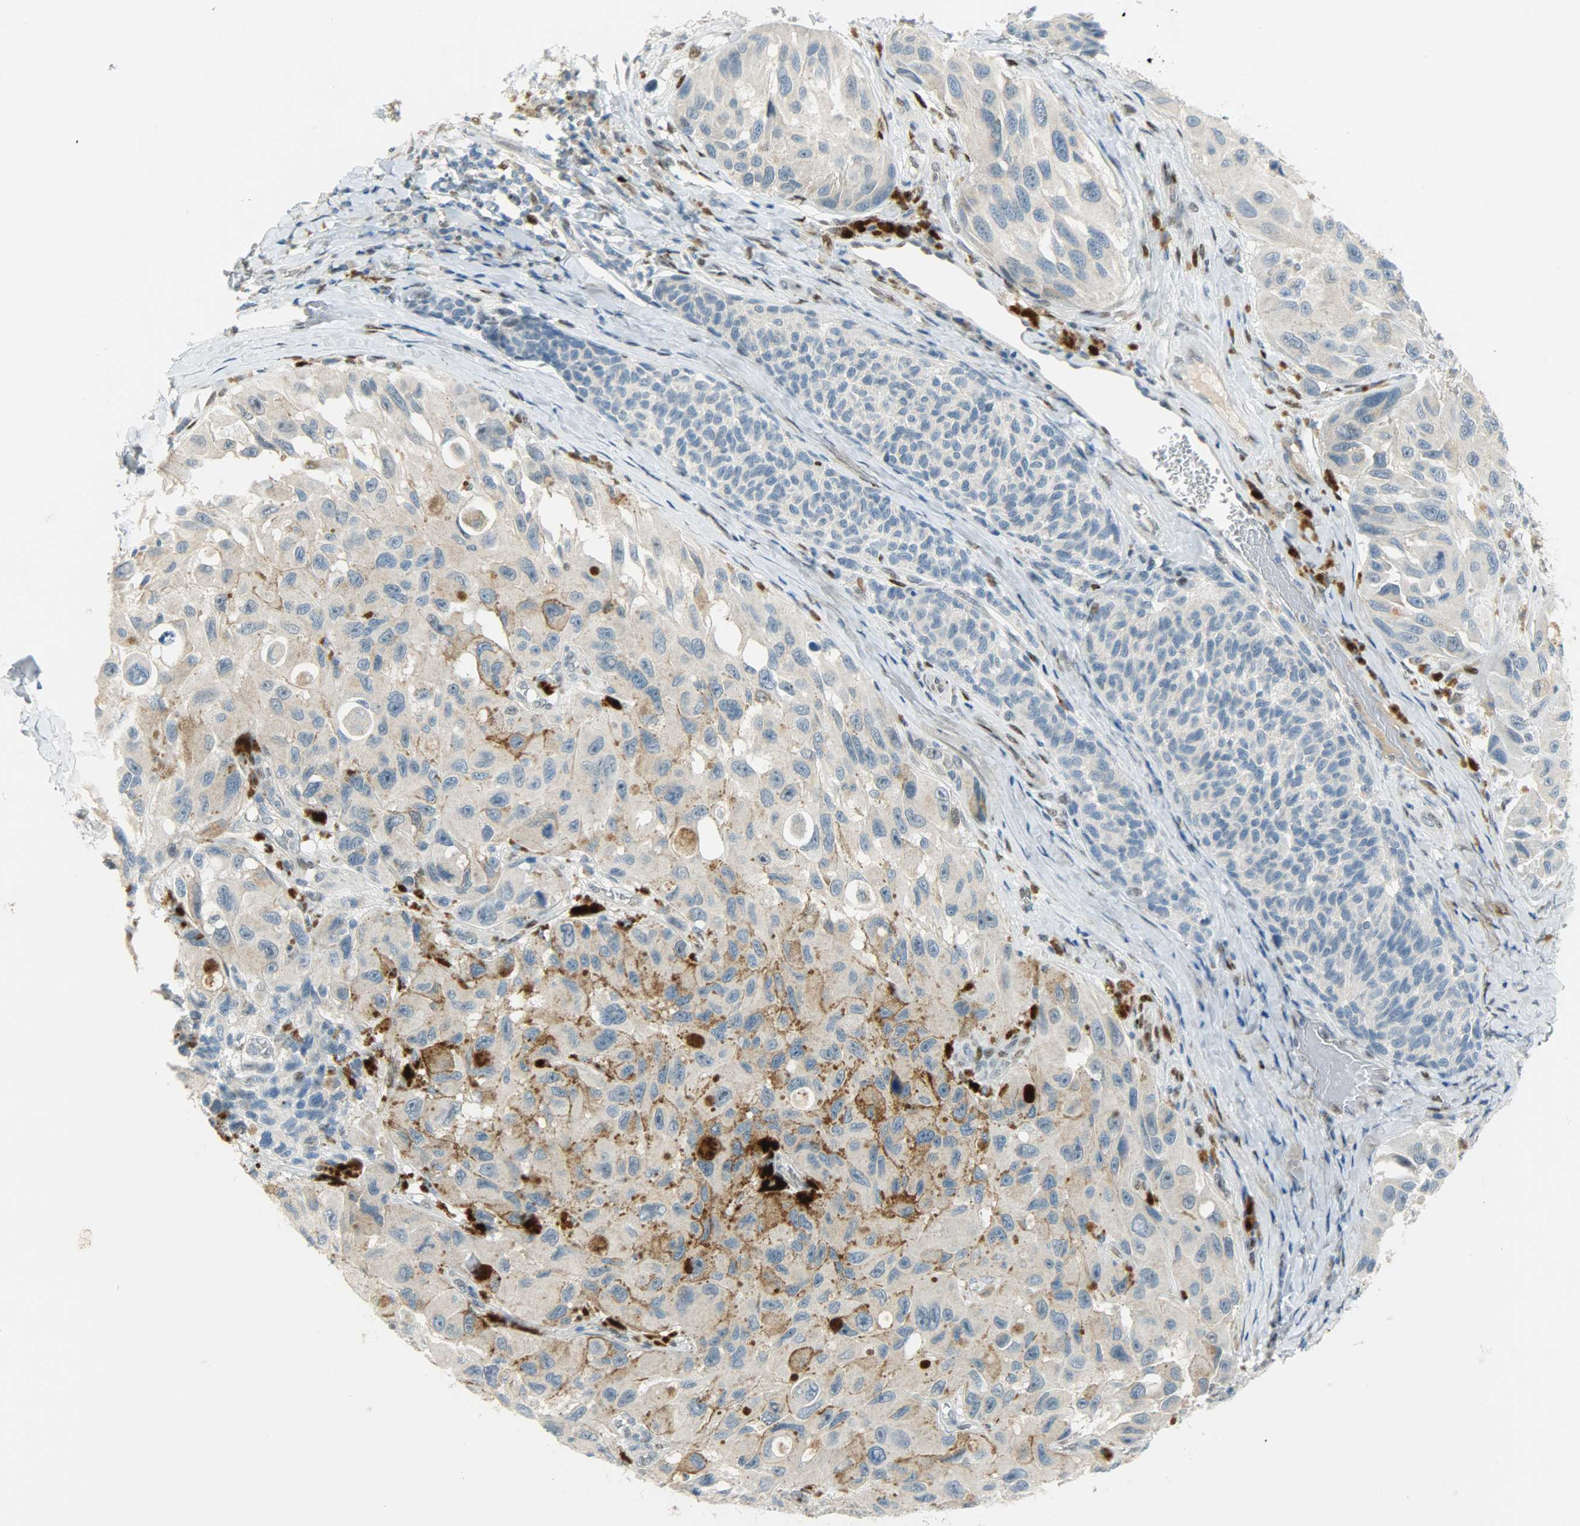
{"staining": {"intensity": "negative", "quantity": "none", "location": "none"}, "tissue": "melanoma", "cell_type": "Tumor cells", "image_type": "cancer", "snomed": [{"axis": "morphology", "description": "Malignant melanoma, NOS"}, {"axis": "topography", "description": "Skin"}], "caption": "There is no significant positivity in tumor cells of melanoma.", "gene": "JUNB", "patient": {"sex": "female", "age": 73}}